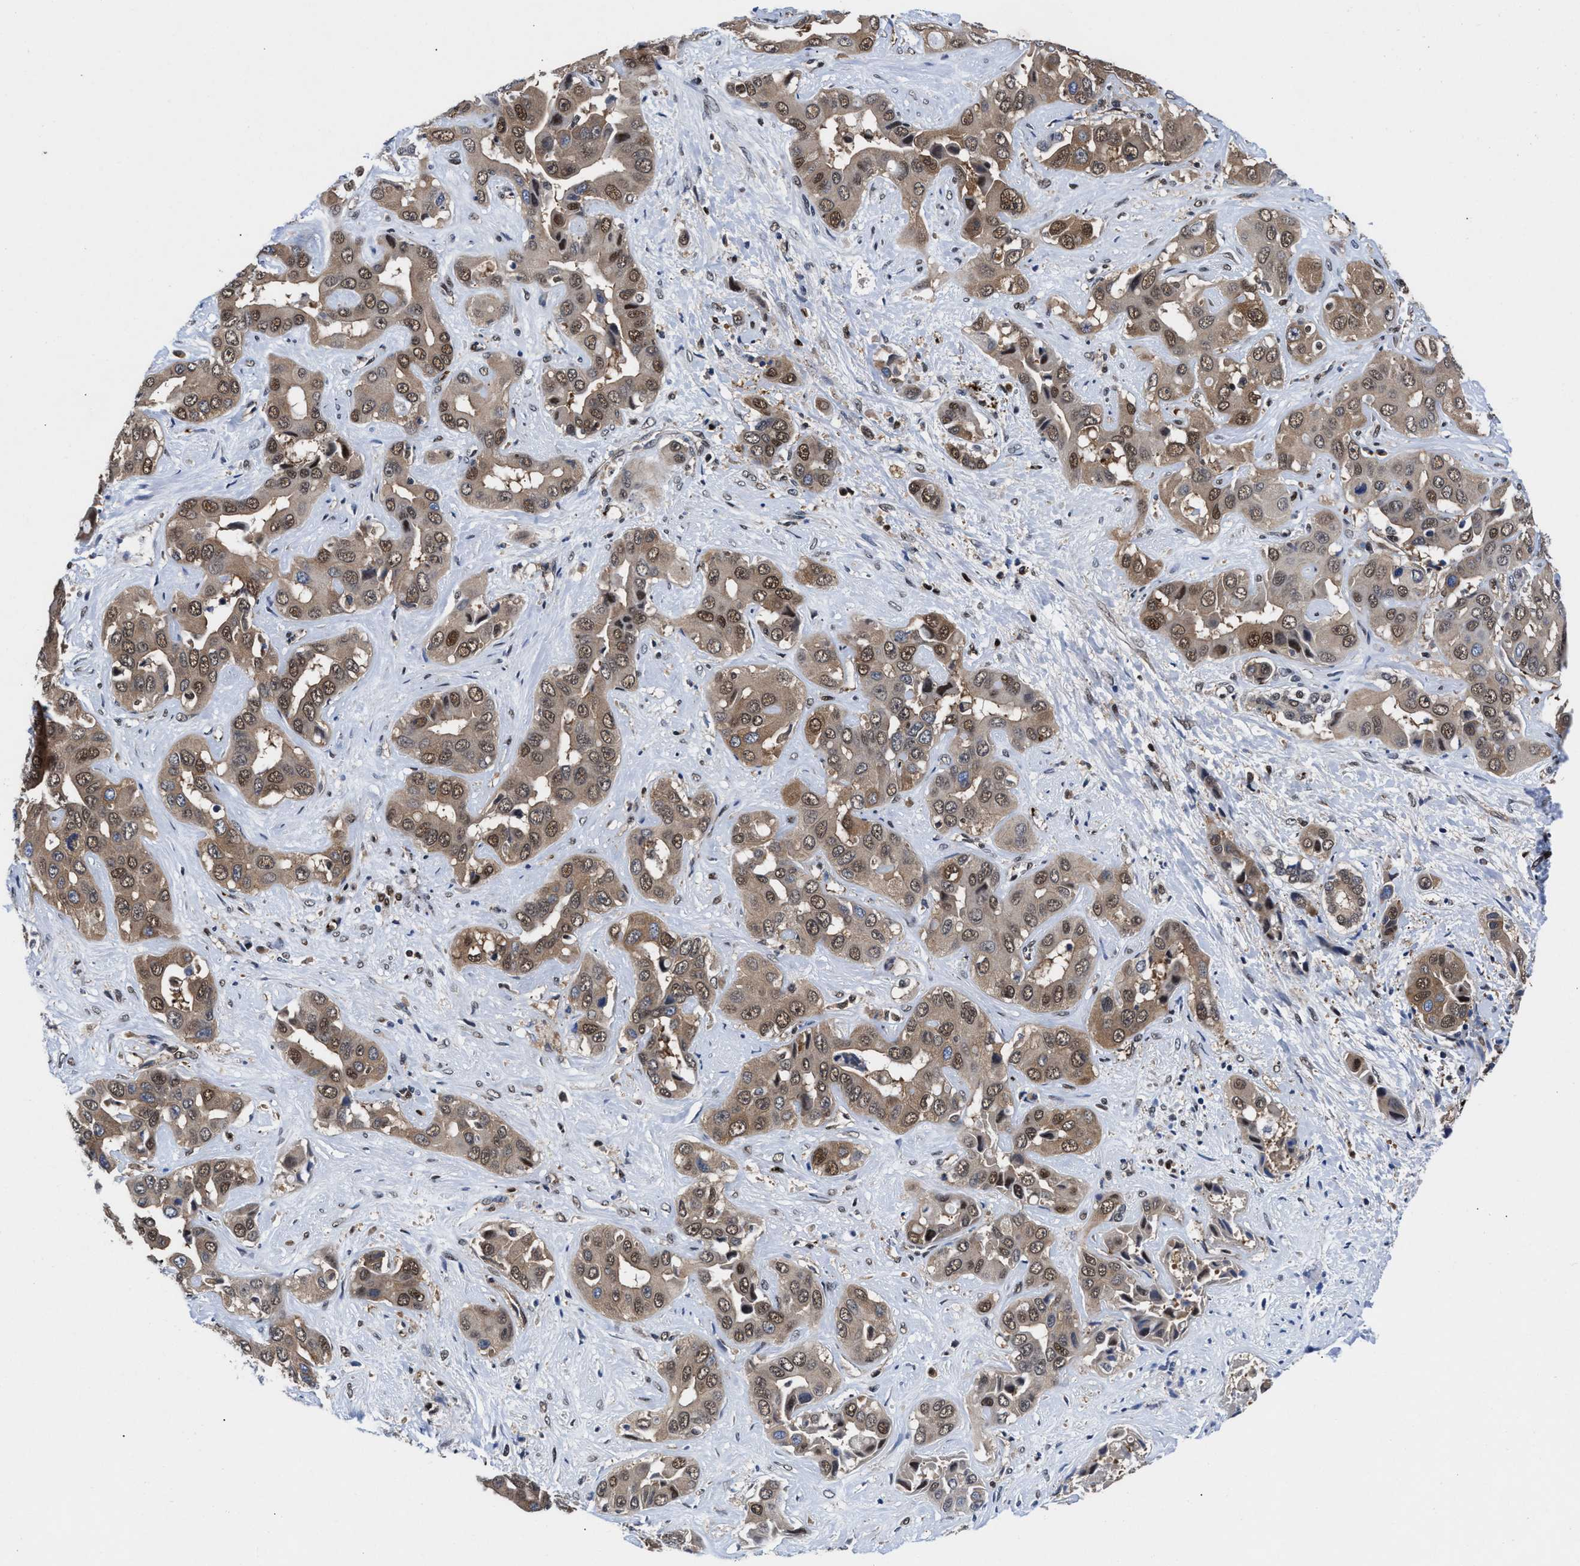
{"staining": {"intensity": "weak", "quantity": "25%-75%", "location": "cytoplasmic/membranous,nuclear"}, "tissue": "liver cancer", "cell_type": "Tumor cells", "image_type": "cancer", "snomed": [{"axis": "morphology", "description": "Cholangiocarcinoma"}, {"axis": "topography", "description": "Liver"}], "caption": "Immunohistochemical staining of liver cholangiocarcinoma exhibits low levels of weak cytoplasmic/membranous and nuclear protein expression in about 25%-75% of tumor cells.", "gene": "ACLY", "patient": {"sex": "female", "age": 52}}